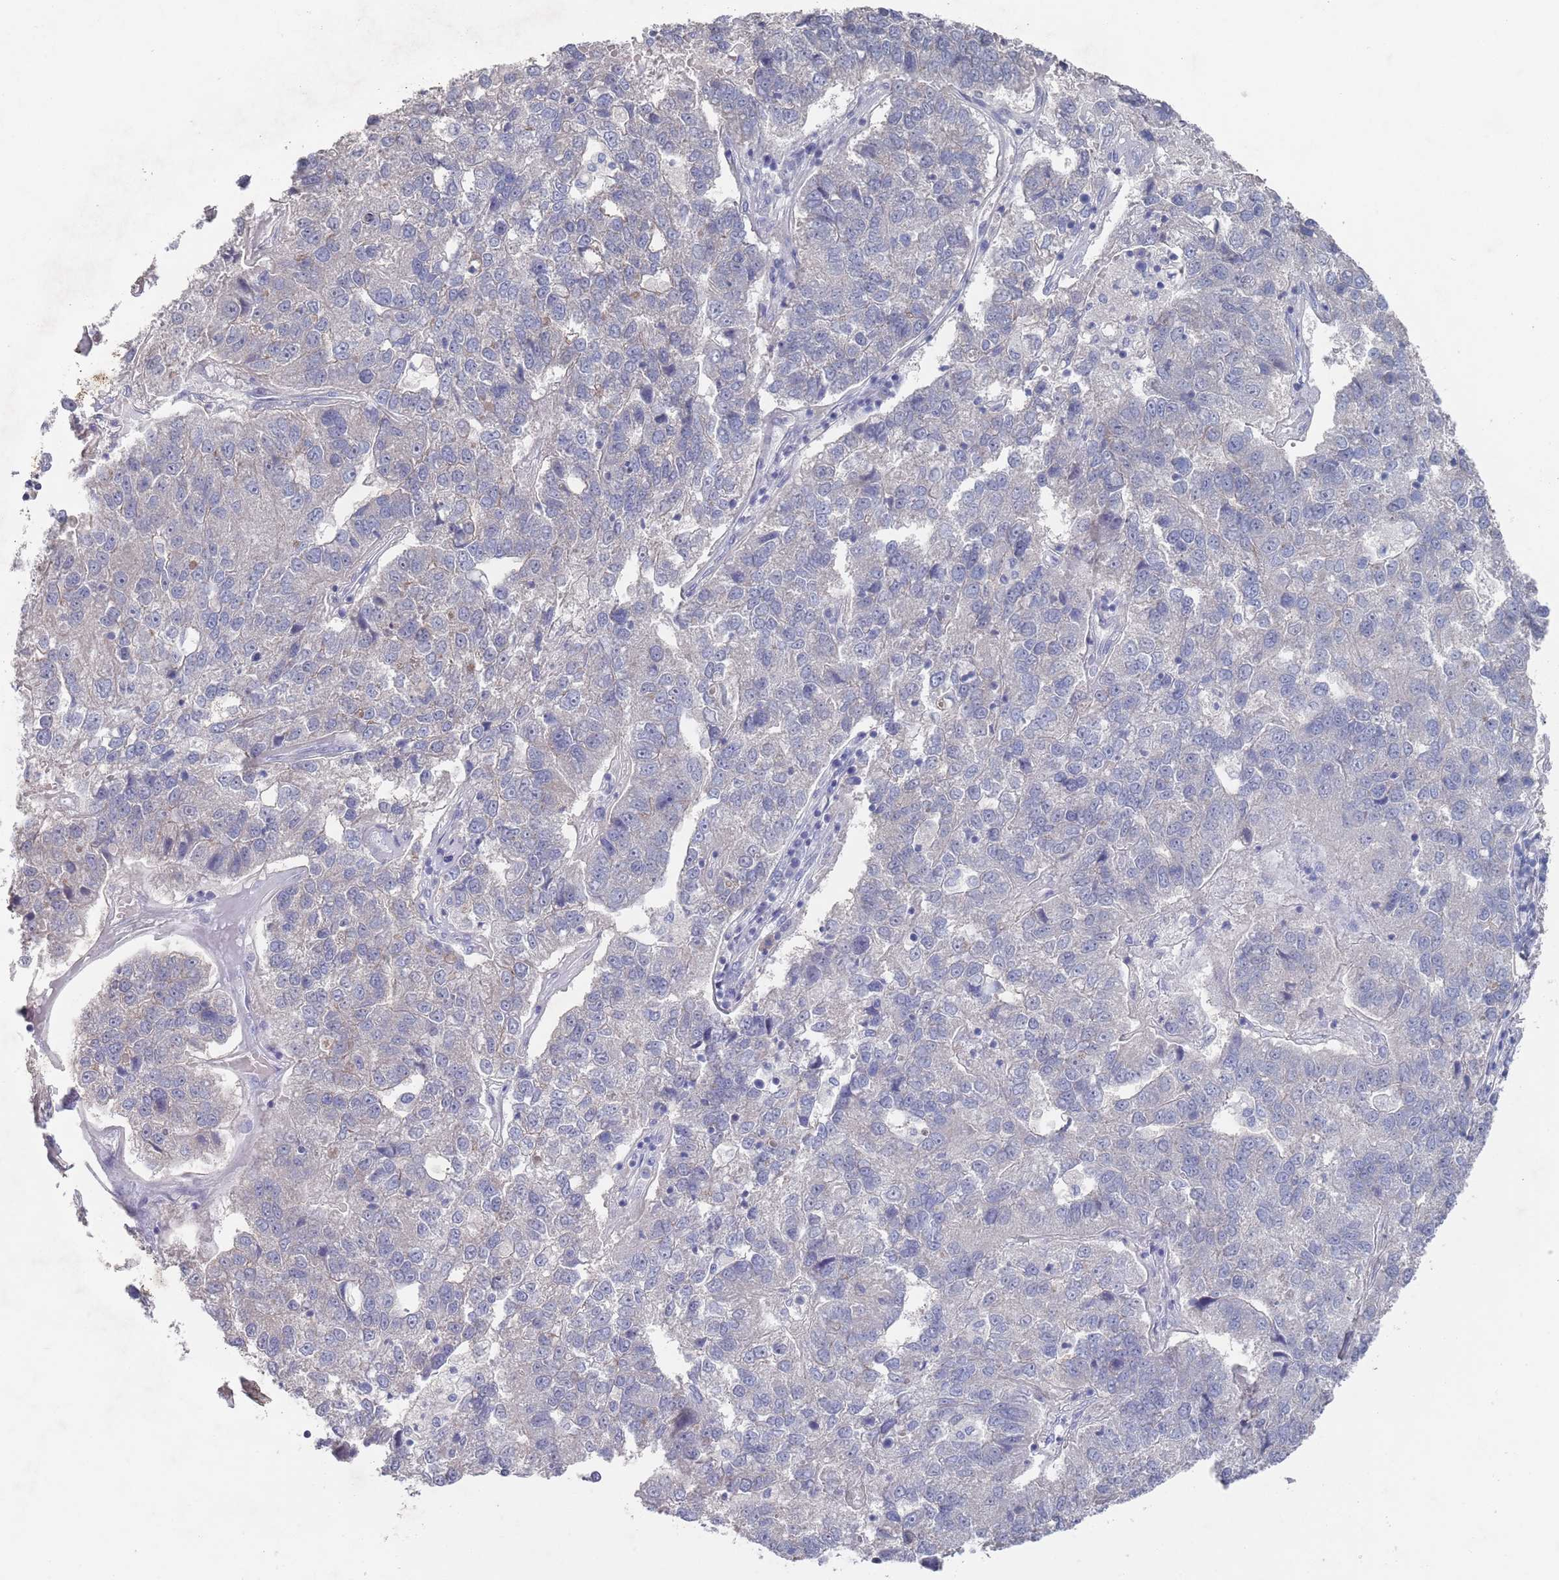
{"staining": {"intensity": "negative", "quantity": "none", "location": "none"}, "tissue": "pancreatic cancer", "cell_type": "Tumor cells", "image_type": "cancer", "snomed": [{"axis": "morphology", "description": "Adenocarcinoma, NOS"}, {"axis": "topography", "description": "Pancreas"}], "caption": "Immunohistochemistry photomicrograph of pancreatic adenocarcinoma stained for a protein (brown), which exhibits no staining in tumor cells. The staining was performed using DAB to visualize the protein expression in brown, while the nuclei were stained in blue with hematoxylin (Magnification: 20x).", "gene": "PROM2", "patient": {"sex": "female", "age": 61}}